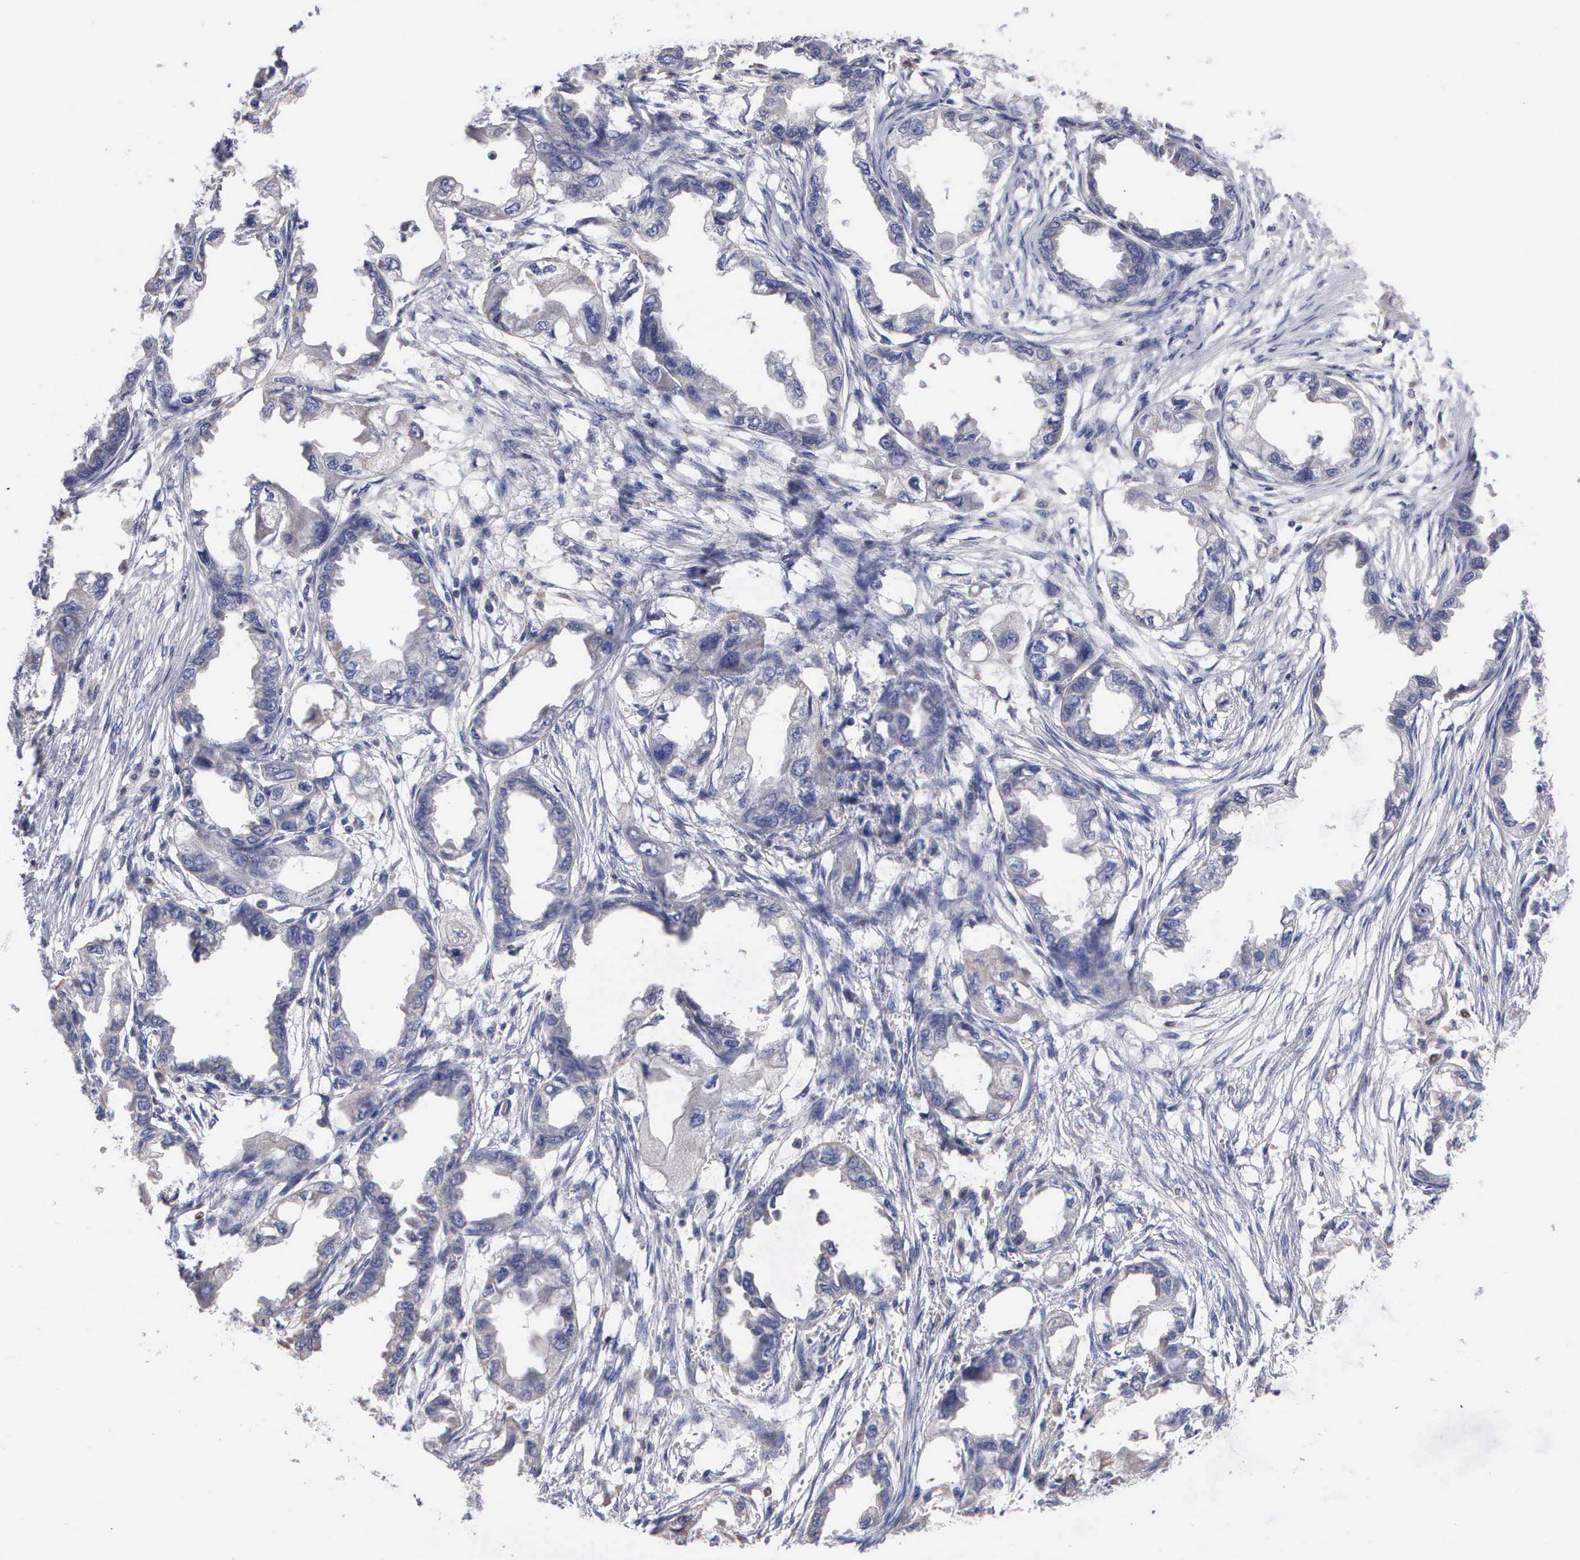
{"staining": {"intensity": "negative", "quantity": "none", "location": "none"}, "tissue": "endometrial cancer", "cell_type": "Tumor cells", "image_type": "cancer", "snomed": [{"axis": "morphology", "description": "Adenocarcinoma, NOS"}, {"axis": "topography", "description": "Endometrium"}], "caption": "This photomicrograph is of endometrial cancer (adenocarcinoma) stained with IHC to label a protein in brown with the nuclei are counter-stained blue. There is no expression in tumor cells.", "gene": "PTGS2", "patient": {"sex": "female", "age": 67}}